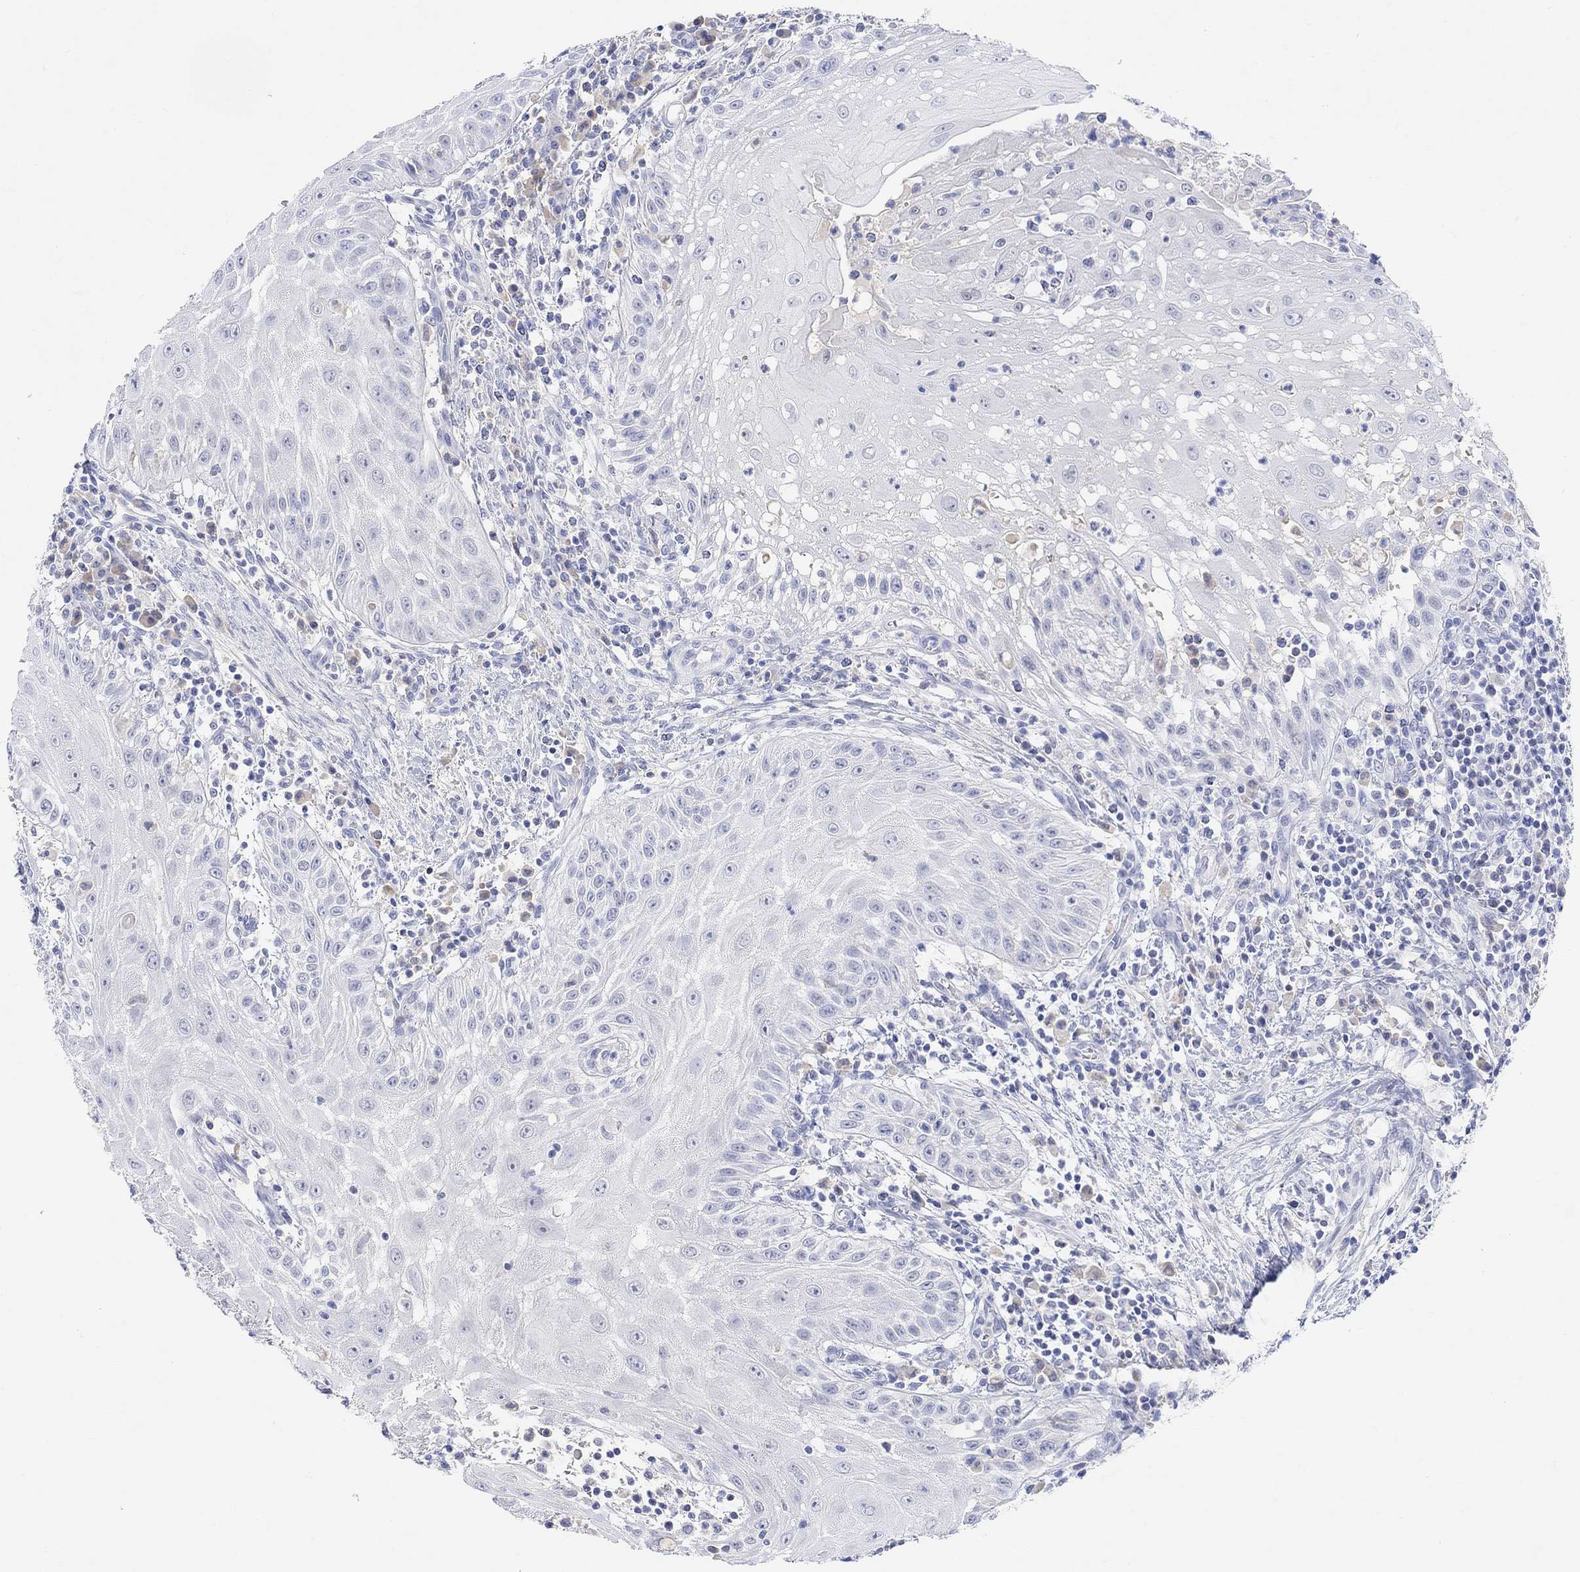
{"staining": {"intensity": "negative", "quantity": "none", "location": "none"}, "tissue": "head and neck cancer", "cell_type": "Tumor cells", "image_type": "cancer", "snomed": [{"axis": "morphology", "description": "Squamous cell carcinoma, NOS"}, {"axis": "topography", "description": "Oral tissue"}, {"axis": "topography", "description": "Head-Neck"}], "caption": "Tumor cells show no significant expression in head and neck cancer (squamous cell carcinoma).", "gene": "TYR", "patient": {"sex": "male", "age": 58}}